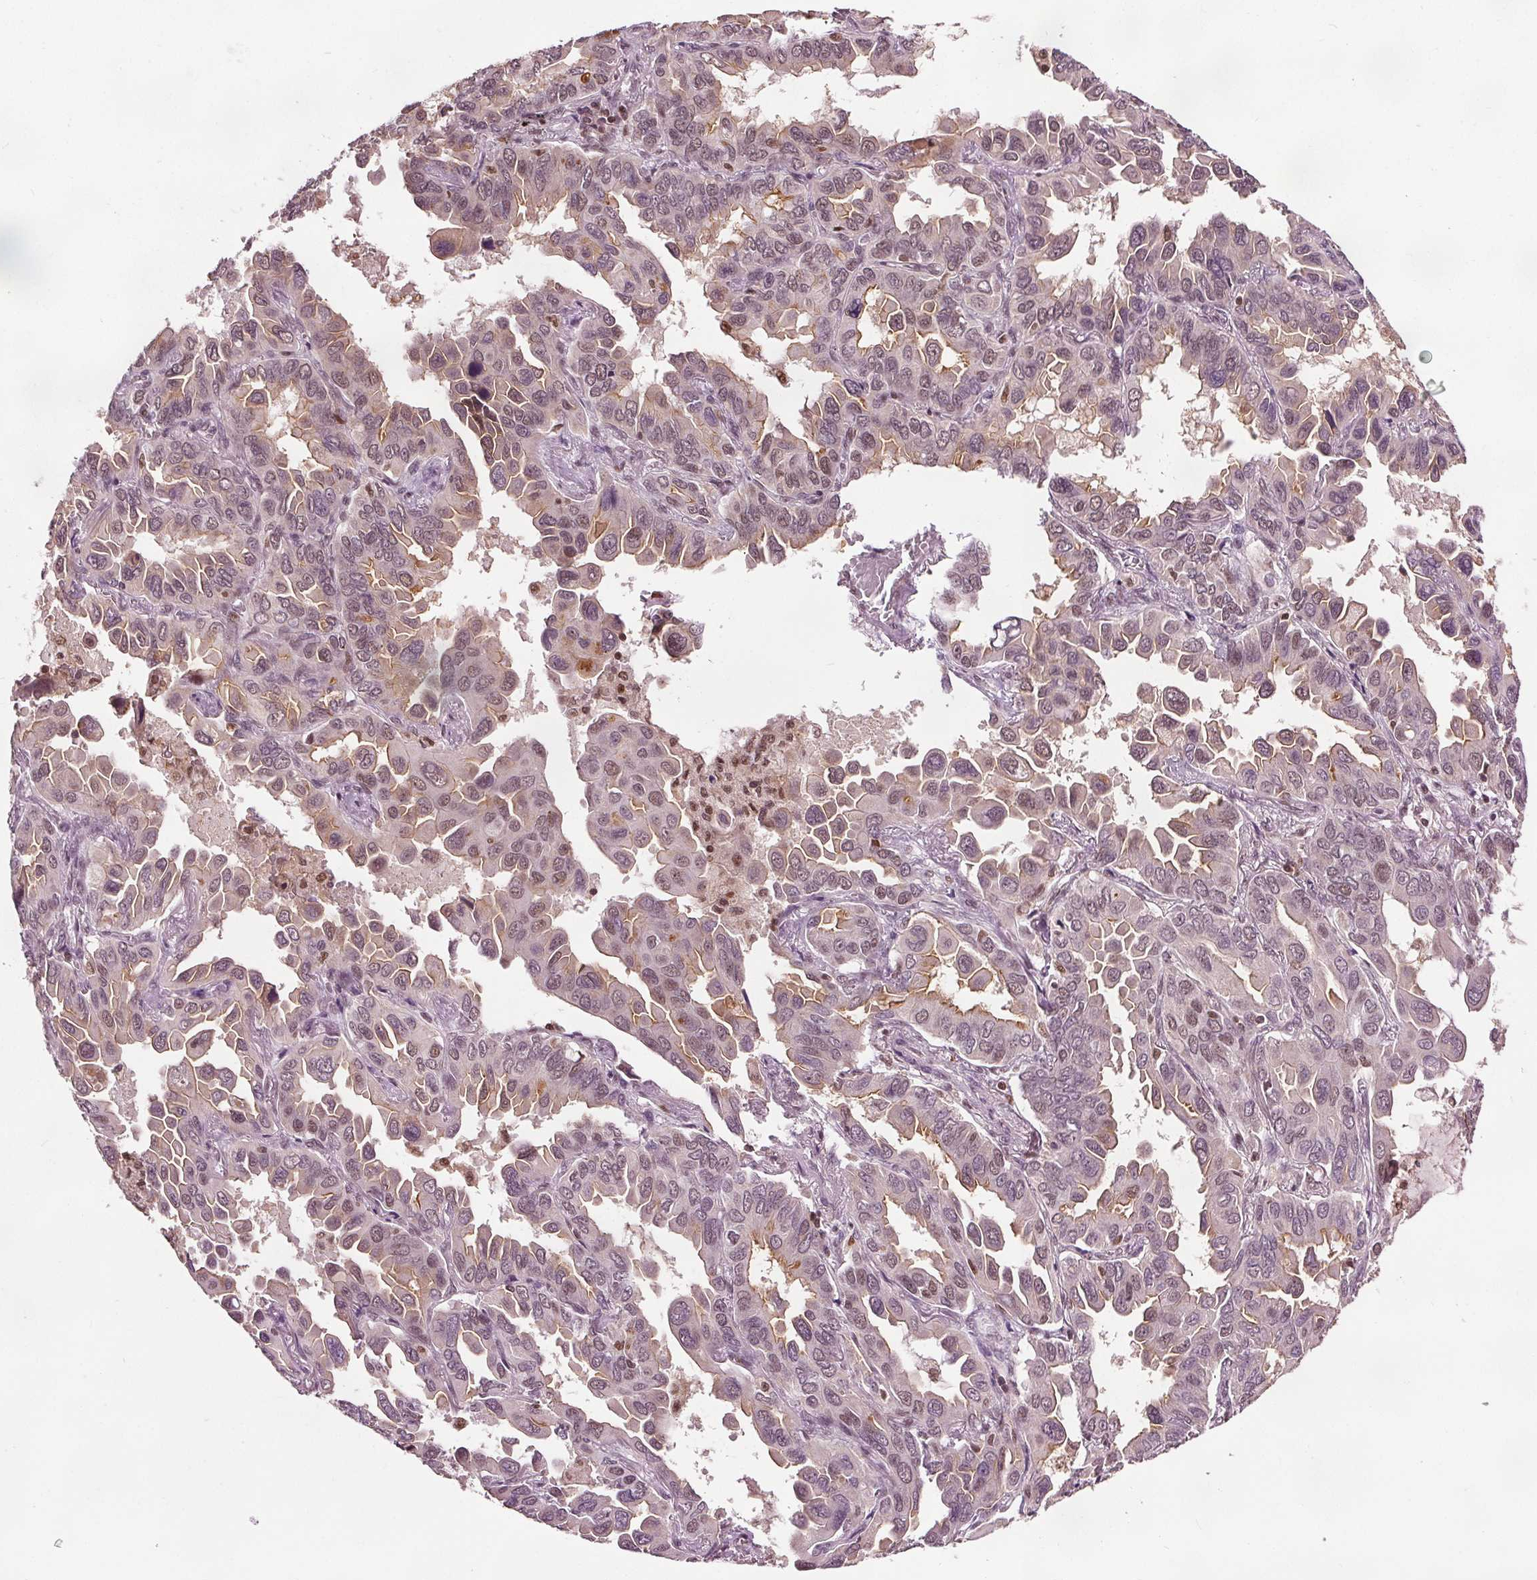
{"staining": {"intensity": "weak", "quantity": "<25%", "location": "cytoplasmic/membranous,nuclear"}, "tissue": "lung cancer", "cell_type": "Tumor cells", "image_type": "cancer", "snomed": [{"axis": "morphology", "description": "Adenocarcinoma, NOS"}, {"axis": "topography", "description": "Lung"}], "caption": "This is an IHC micrograph of adenocarcinoma (lung). There is no positivity in tumor cells.", "gene": "DDX11", "patient": {"sex": "male", "age": 64}}